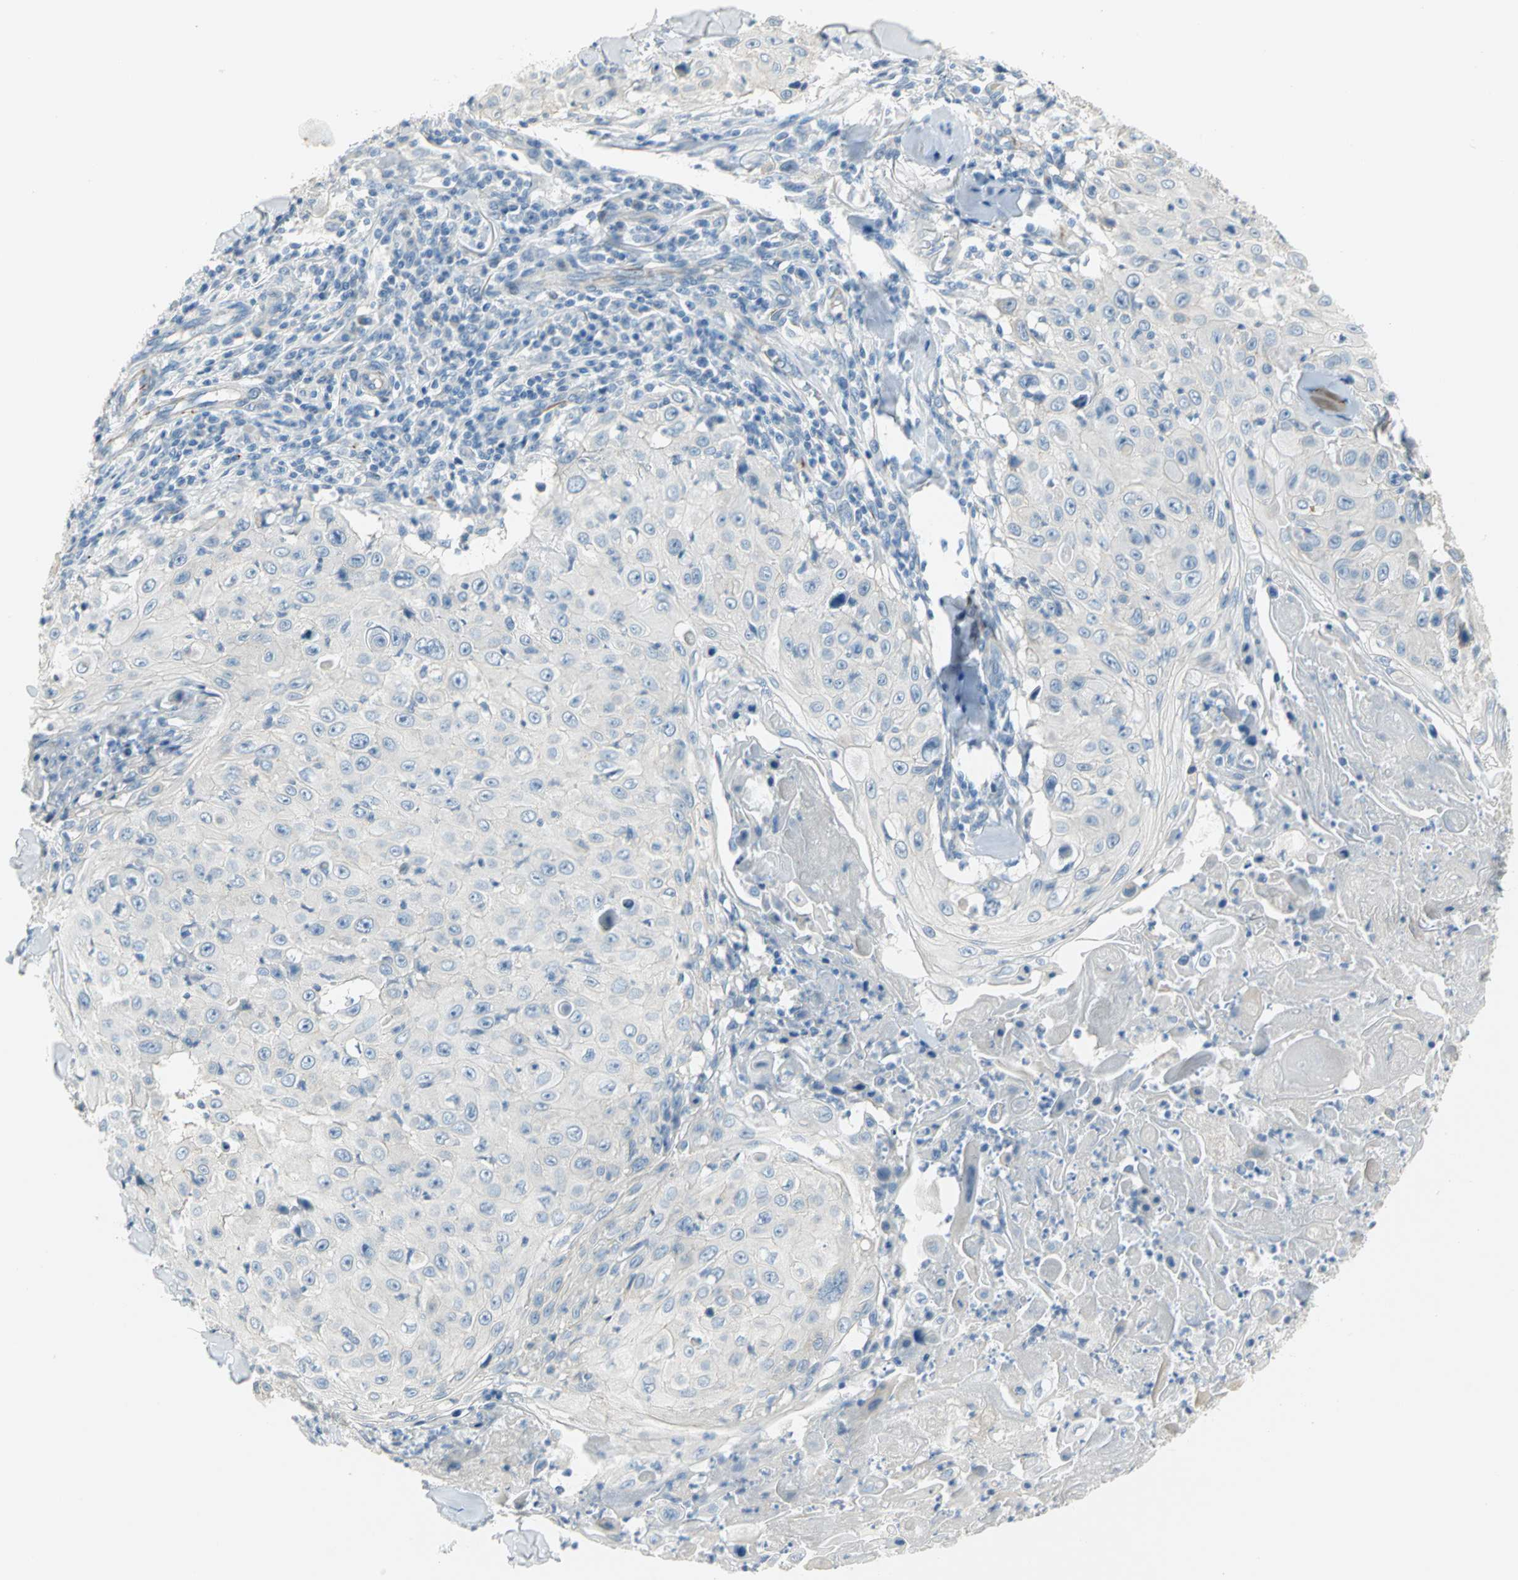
{"staining": {"intensity": "negative", "quantity": "none", "location": "none"}, "tissue": "skin cancer", "cell_type": "Tumor cells", "image_type": "cancer", "snomed": [{"axis": "morphology", "description": "Squamous cell carcinoma, NOS"}, {"axis": "topography", "description": "Skin"}], "caption": "Immunohistochemistry of squamous cell carcinoma (skin) shows no expression in tumor cells.", "gene": "ALOX15", "patient": {"sex": "male", "age": 86}}